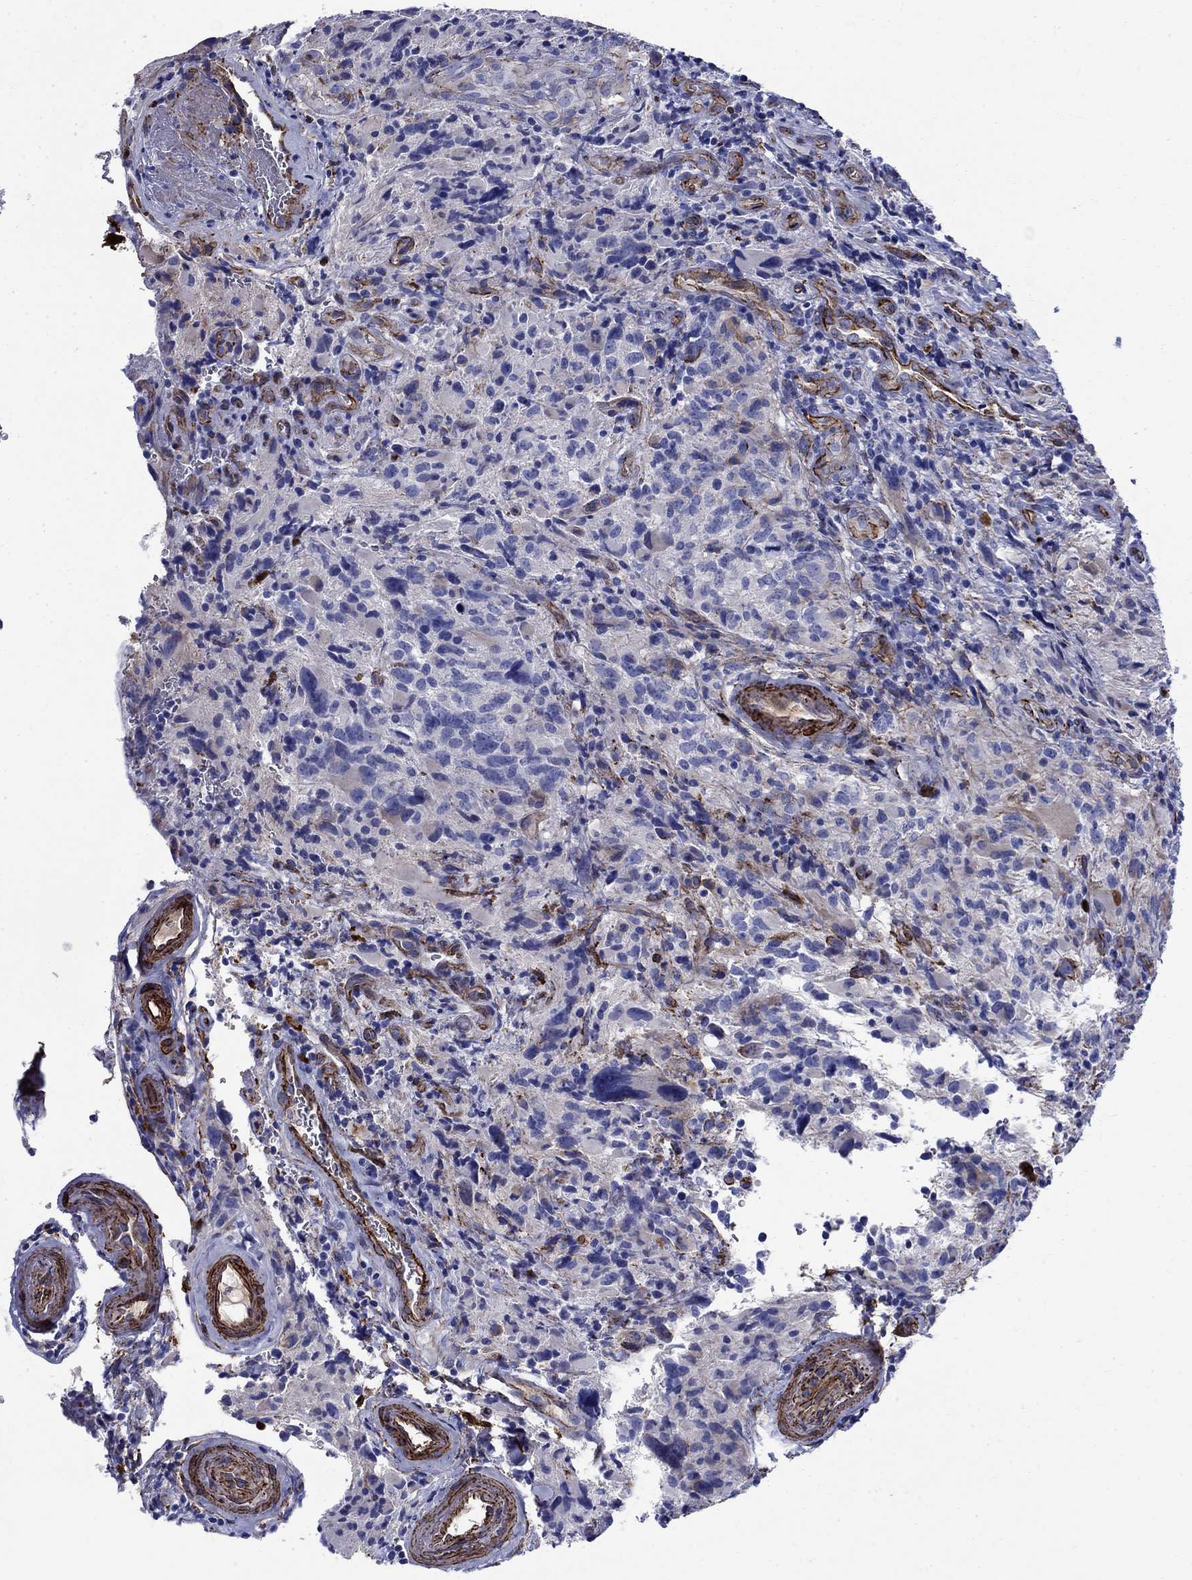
{"staining": {"intensity": "negative", "quantity": "none", "location": "none"}, "tissue": "glioma", "cell_type": "Tumor cells", "image_type": "cancer", "snomed": [{"axis": "morphology", "description": "Glioma, malignant, NOS"}, {"axis": "morphology", "description": "Glioma, malignant, High grade"}, {"axis": "topography", "description": "Brain"}], "caption": "This is a photomicrograph of immunohistochemistry (IHC) staining of glioma, which shows no staining in tumor cells.", "gene": "VTN", "patient": {"sex": "female", "age": 71}}